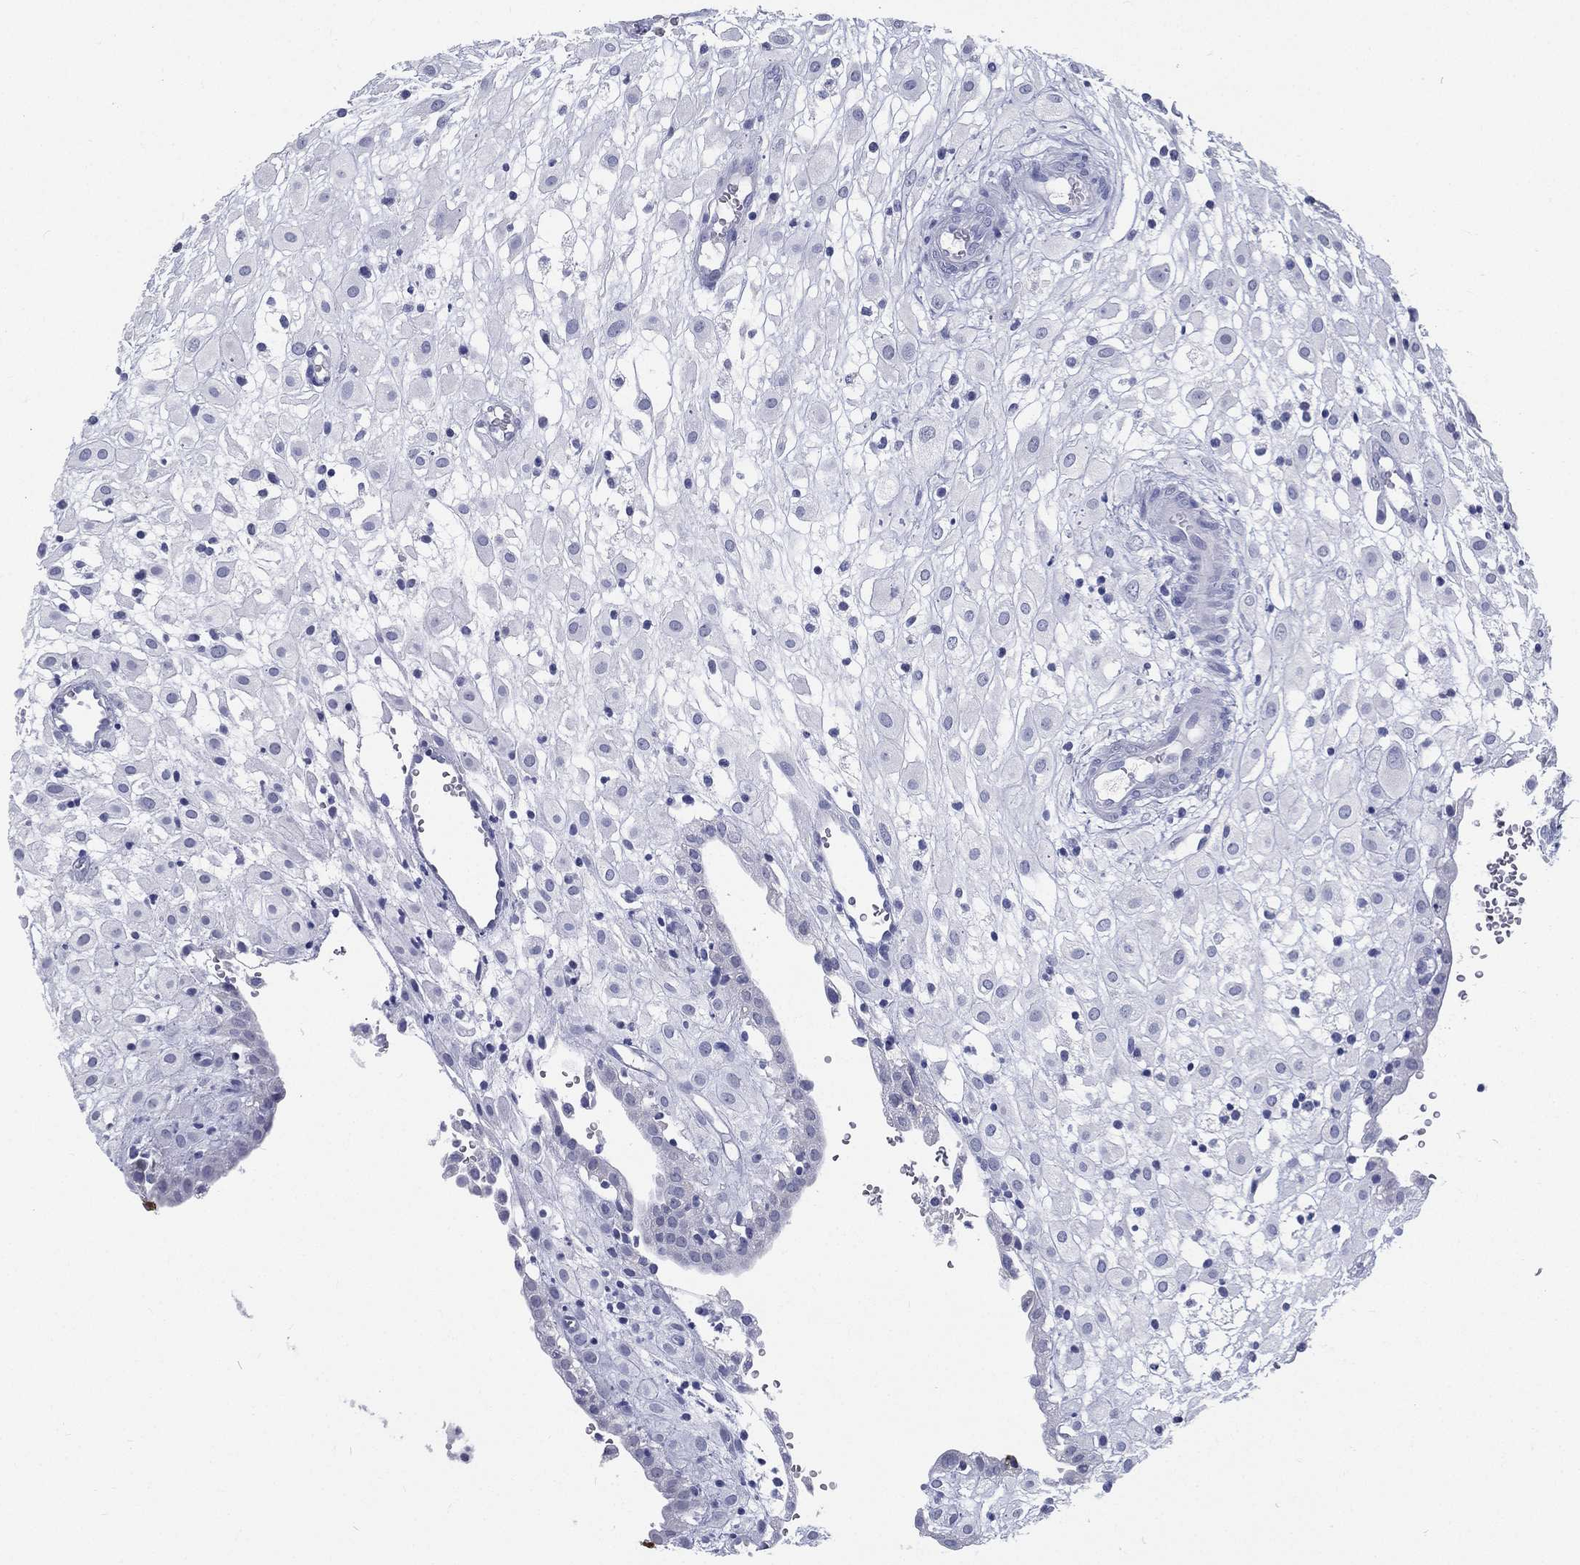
{"staining": {"intensity": "negative", "quantity": "none", "location": "none"}, "tissue": "placenta", "cell_type": "Decidual cells", "image_type": "normal", "snomed": [{"axis": "morphology", "description": "Normal tissue, NOS"}, {"axis": "topography", "description": "Placenta"}], "caption": "This is a photomicrograph of immunohistochemistry (IHC) staining of unremarkable placenta, which shows no positivity in decidual cells. (DAB (3,3'-diaminobenzidine) IHC visualized using brightfield microscopy, high magnification).", "gene": "RSPH4A", "patient": {"sex": "female", "age": 24}}